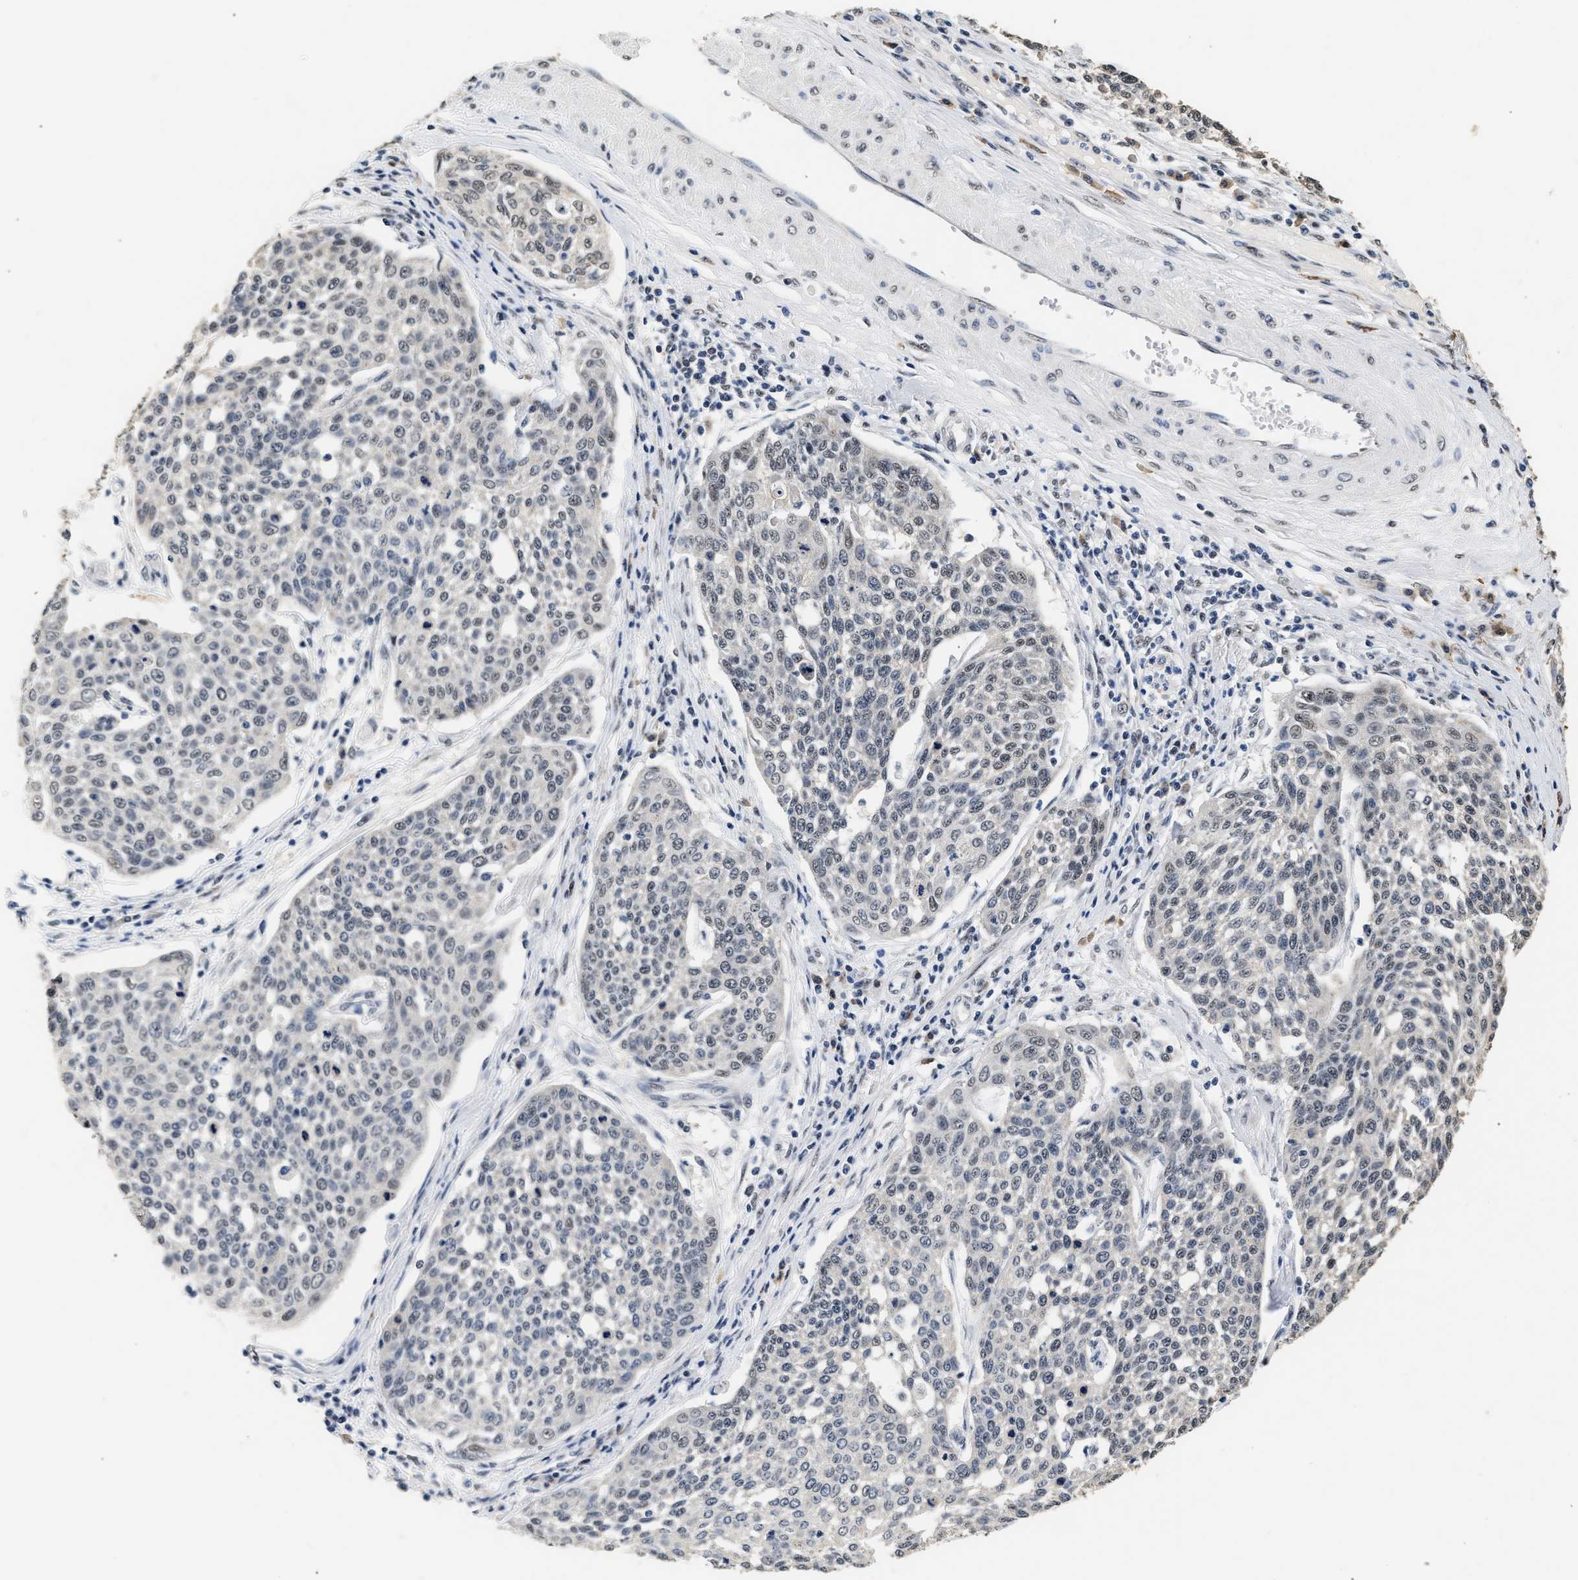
{"staining": {"intensity": "negative", "quantity": "none", "location": "none"}, "tissue": "cervical cancer", "cell_type": "Tumor cells", "image_type": "cancer", "snomed": [{"axis": "morphology", "description": "Squamous cell carcinoma, NOS"}, {"axis": "topography", "description": "Cervix"}], "caption": "A photomicrograph of human cervical squamous cell carcinoma is negative for staining in tumor cells.", "gene": "THOC1", "patient": {"sex": "female", "age": 34}}